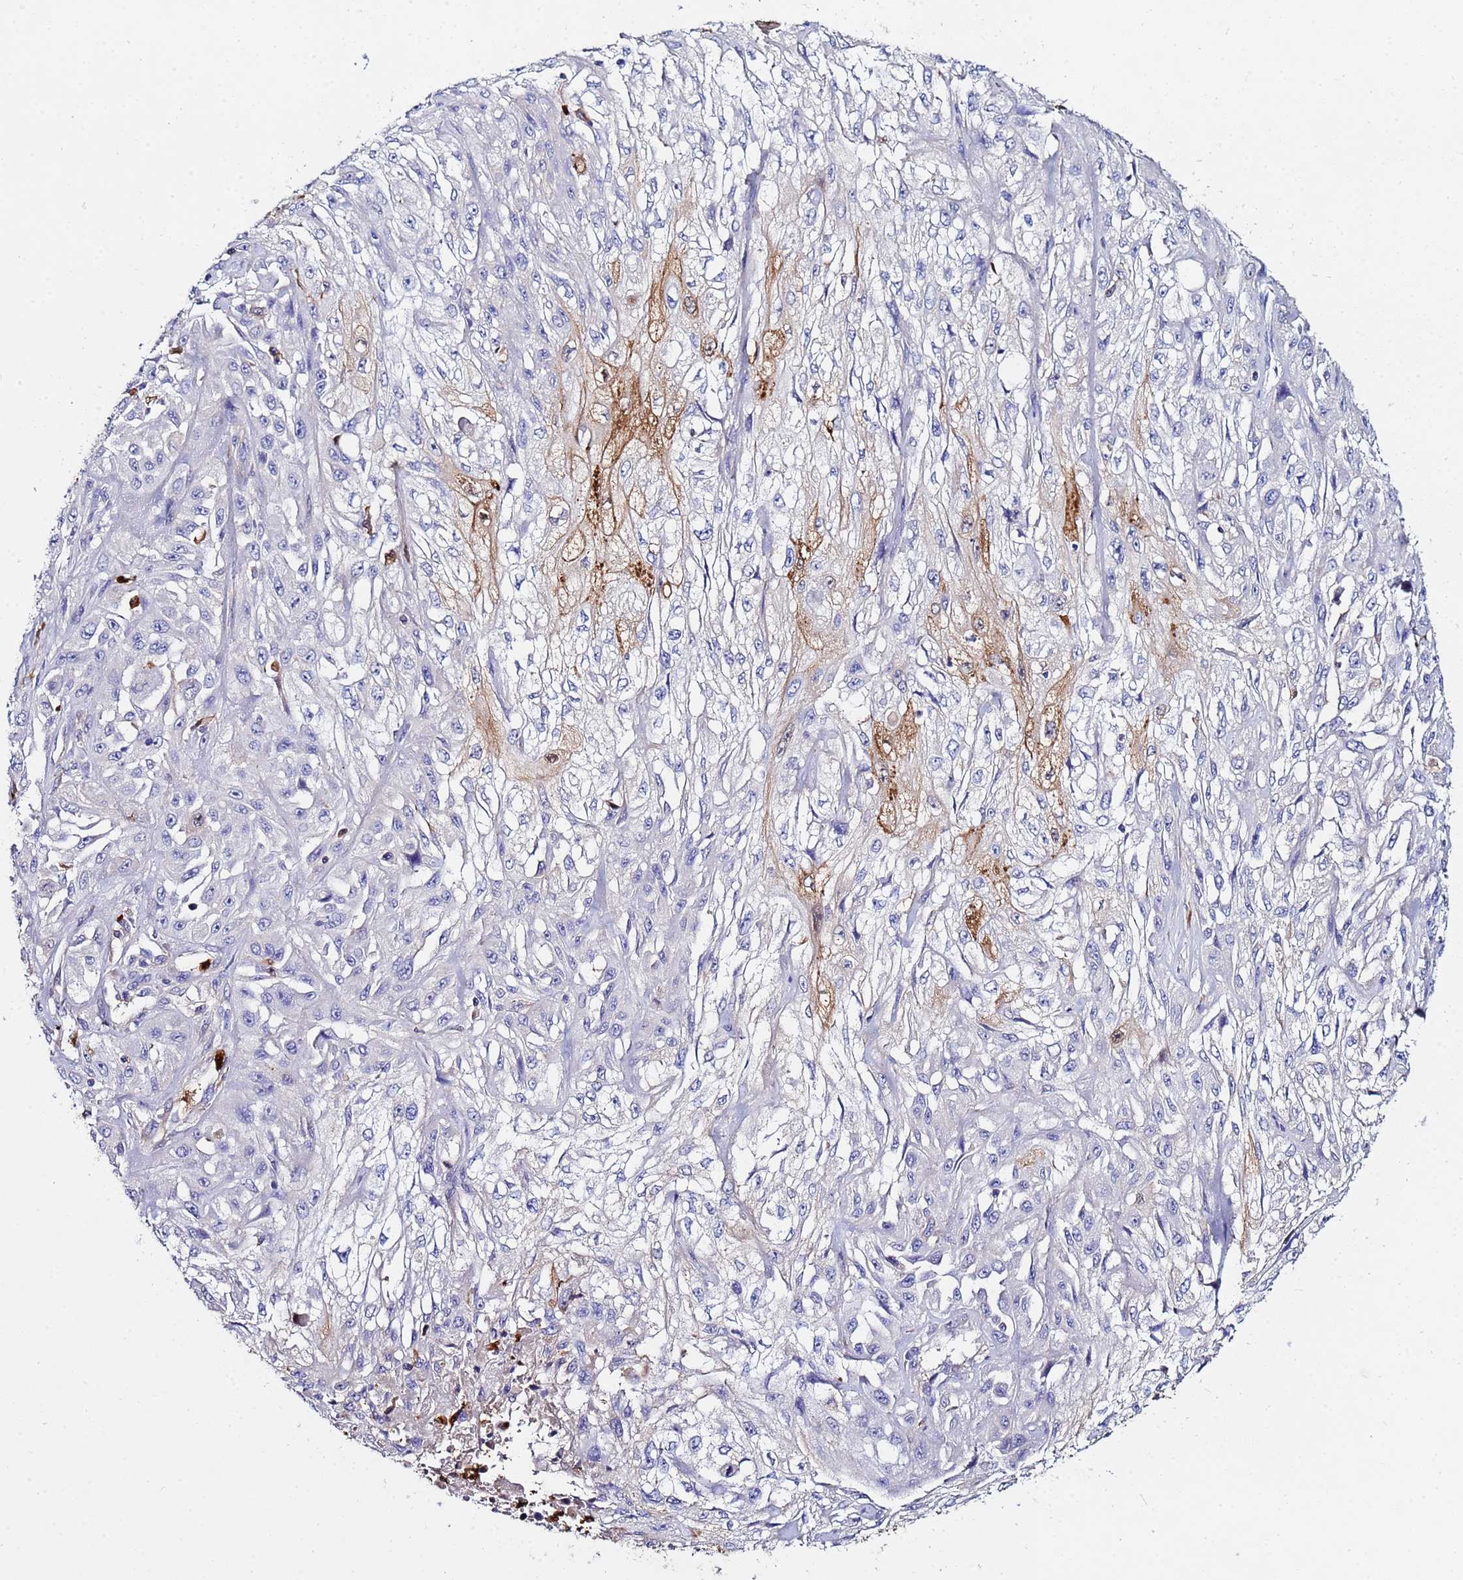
{"staining": {"intensity": "moderate", "quantity": "<25%", "location": "cytoplasmic/membranous"}, "tissue": "skin cancer", "cell_type": "Tumor cells", "image_type": "cancer", "snomed": [{"axis": "morphology", "description": "Squamous cell carcinoma, NOS"}, {"axis": "morphology", "description": "Squamous cell carcinoma, metastatic, NOS"}, {"axis": "topography", "description": "Skin"}, {"axis": "topography", "description": "Lymph node"}], "caption": "Squamous cell carcinoma (skin) stained for a protein (brown) displays moderate cytoplasmic/membranous positive positivity in about <25% of tumor cells.", "gene": "TUBAL3", "patient": {"sex": "male", "age": 75}}